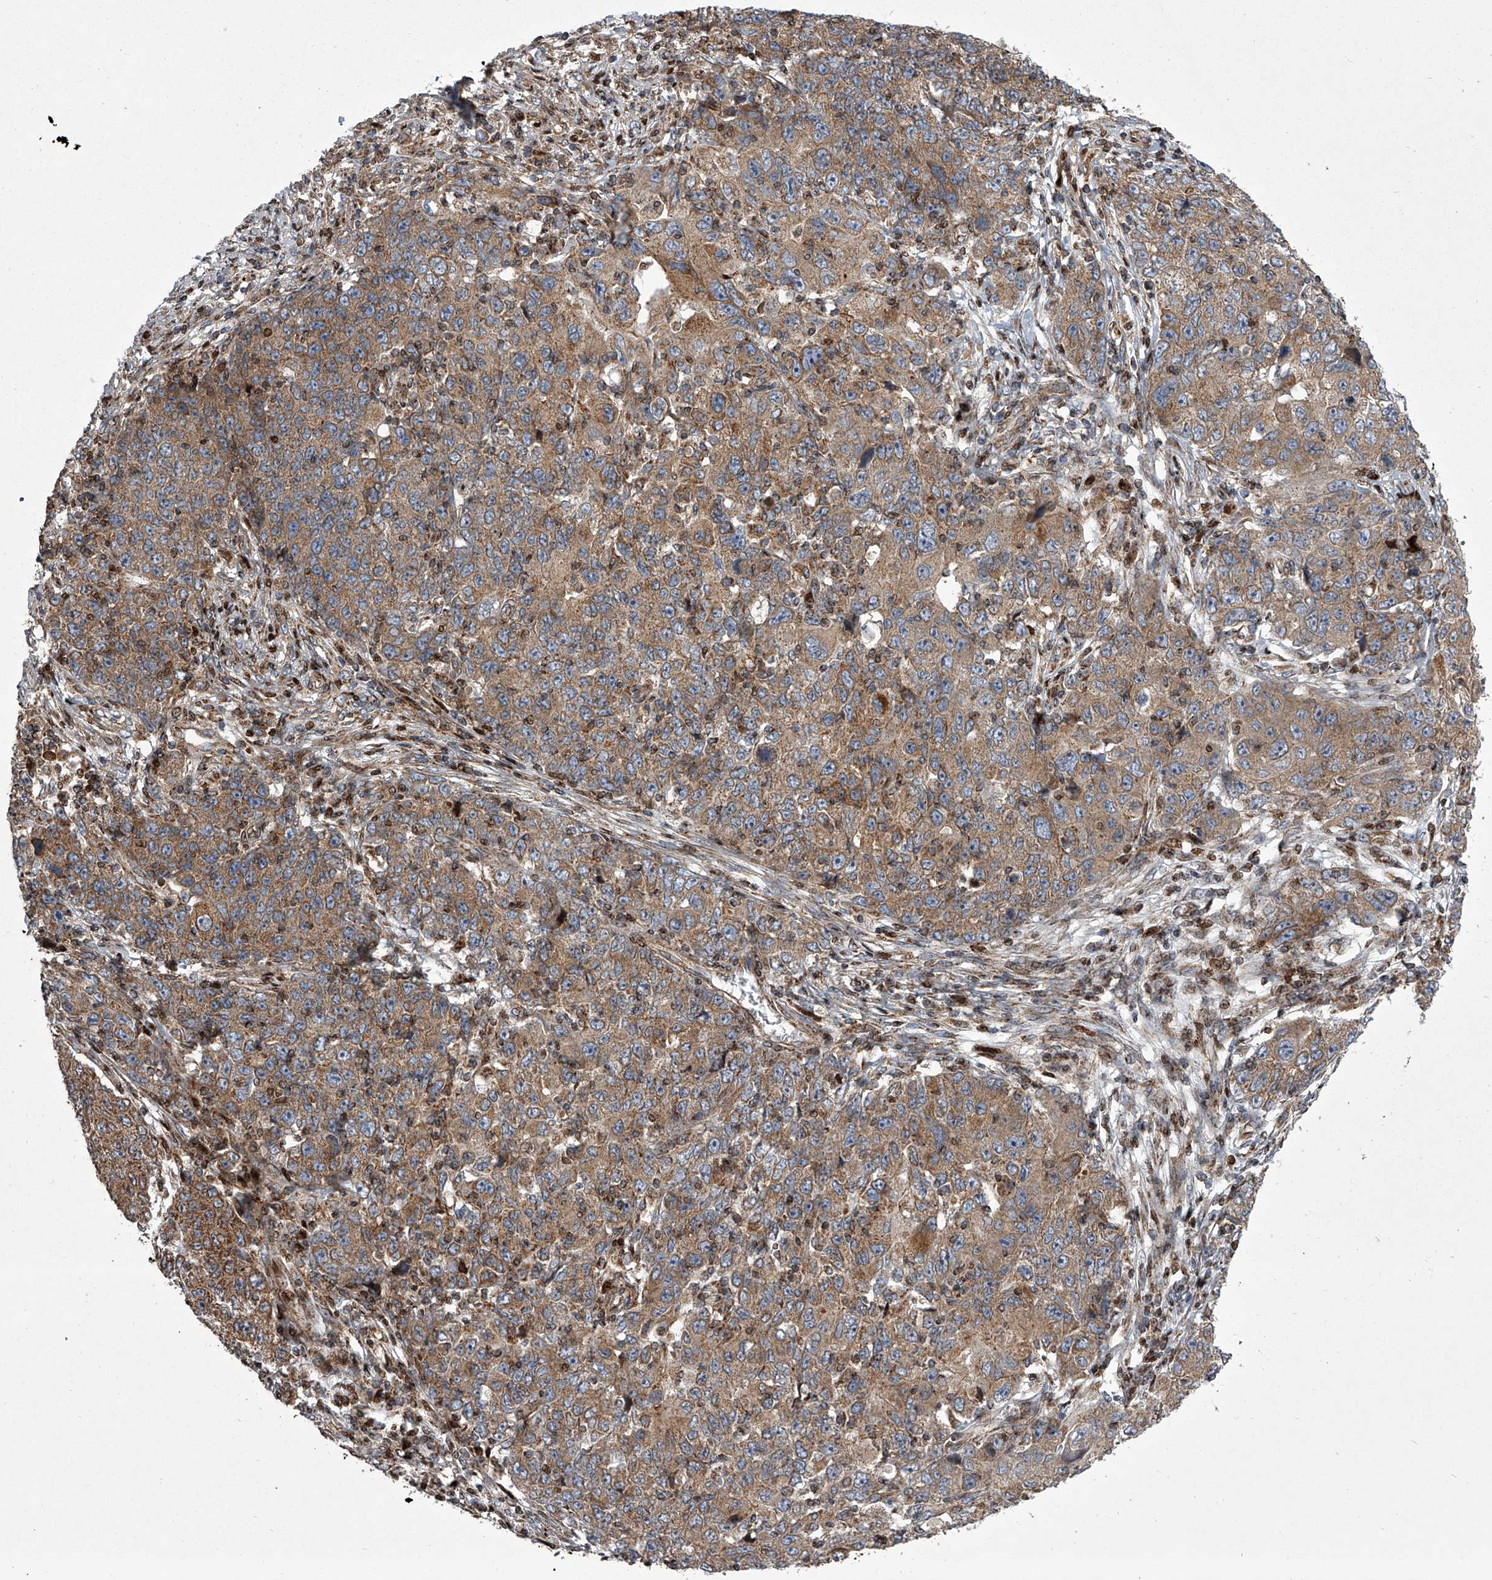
{"staining": {"intensity": "moderate", "quantity": ">75%", "location": "cytoplasmic/membranous"}, "tissue": "ovarian cancer", "cell_type": "Tumor cells", "image_type": "cancer", "snomed": [{"axis": "morphology", "description": "Carcinoma, endometroid"}, {"axis": "topography", "description": "Ovary"}], "caption": "A medium amount of moderate cytoplasmic/membranous staining is present in approximately >75% of tumor cells in ovarian endometroid carcinoma tissue.", "gene": "STRADA", "patient": {"sex": "female", "age": 42}}